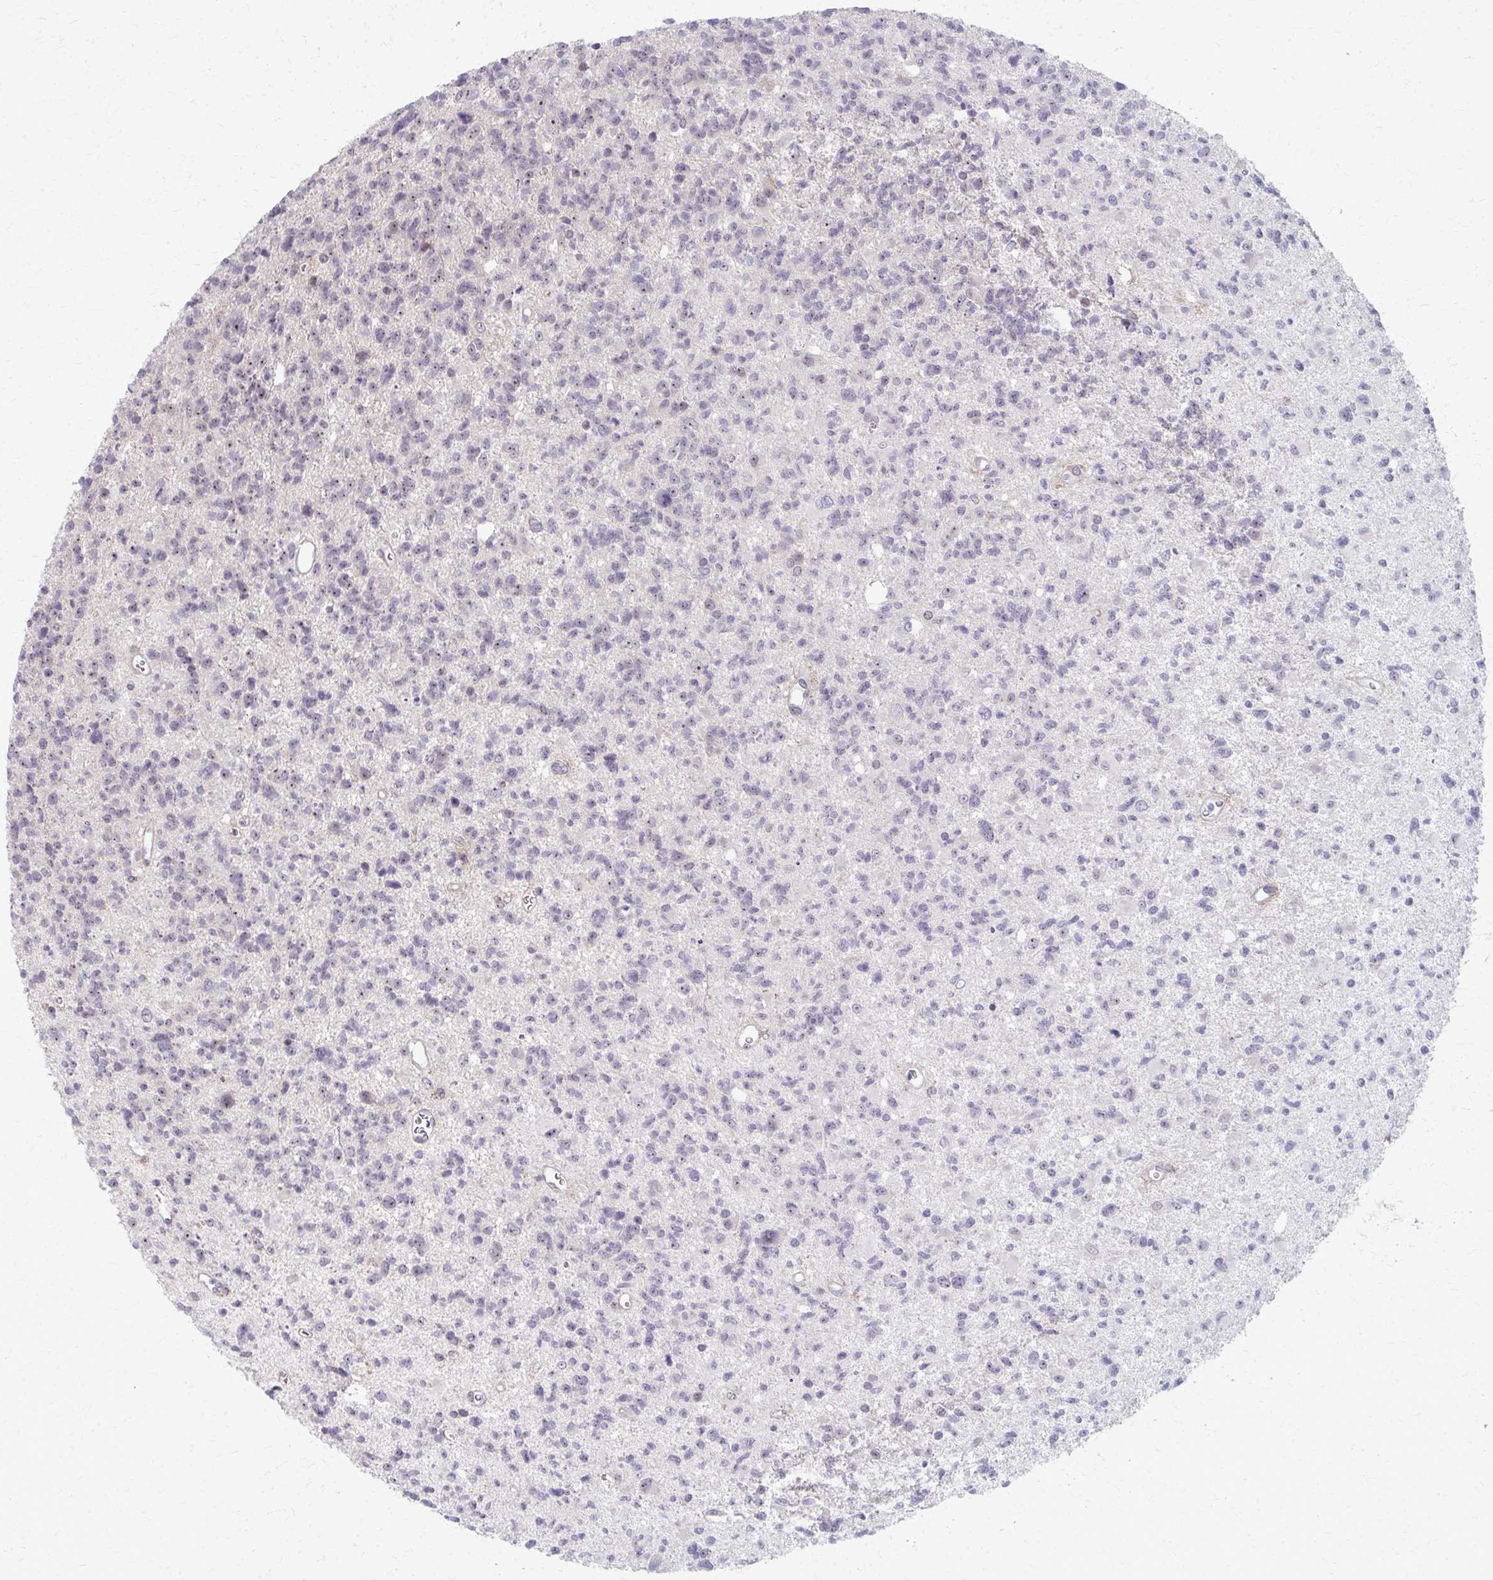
{"staining": {"intensity": "weak", "quantity": "<25%", "location": "nuclear"}, "tissue": "glioma", "cell_type": "Tumor cells", "image_type": "cancer", "snomed": [{"axis": "morphology", "description": "Glioma, malignant, High grade"}, {"axis": "topography", "description": "Brain"}], "caption": "This is an immunohistochemistry (IHC) micrograph of glioma. There is no staining in tumor cells.", "gene": "NUDT16", "patient": {"sex": "male", "age": 29}}